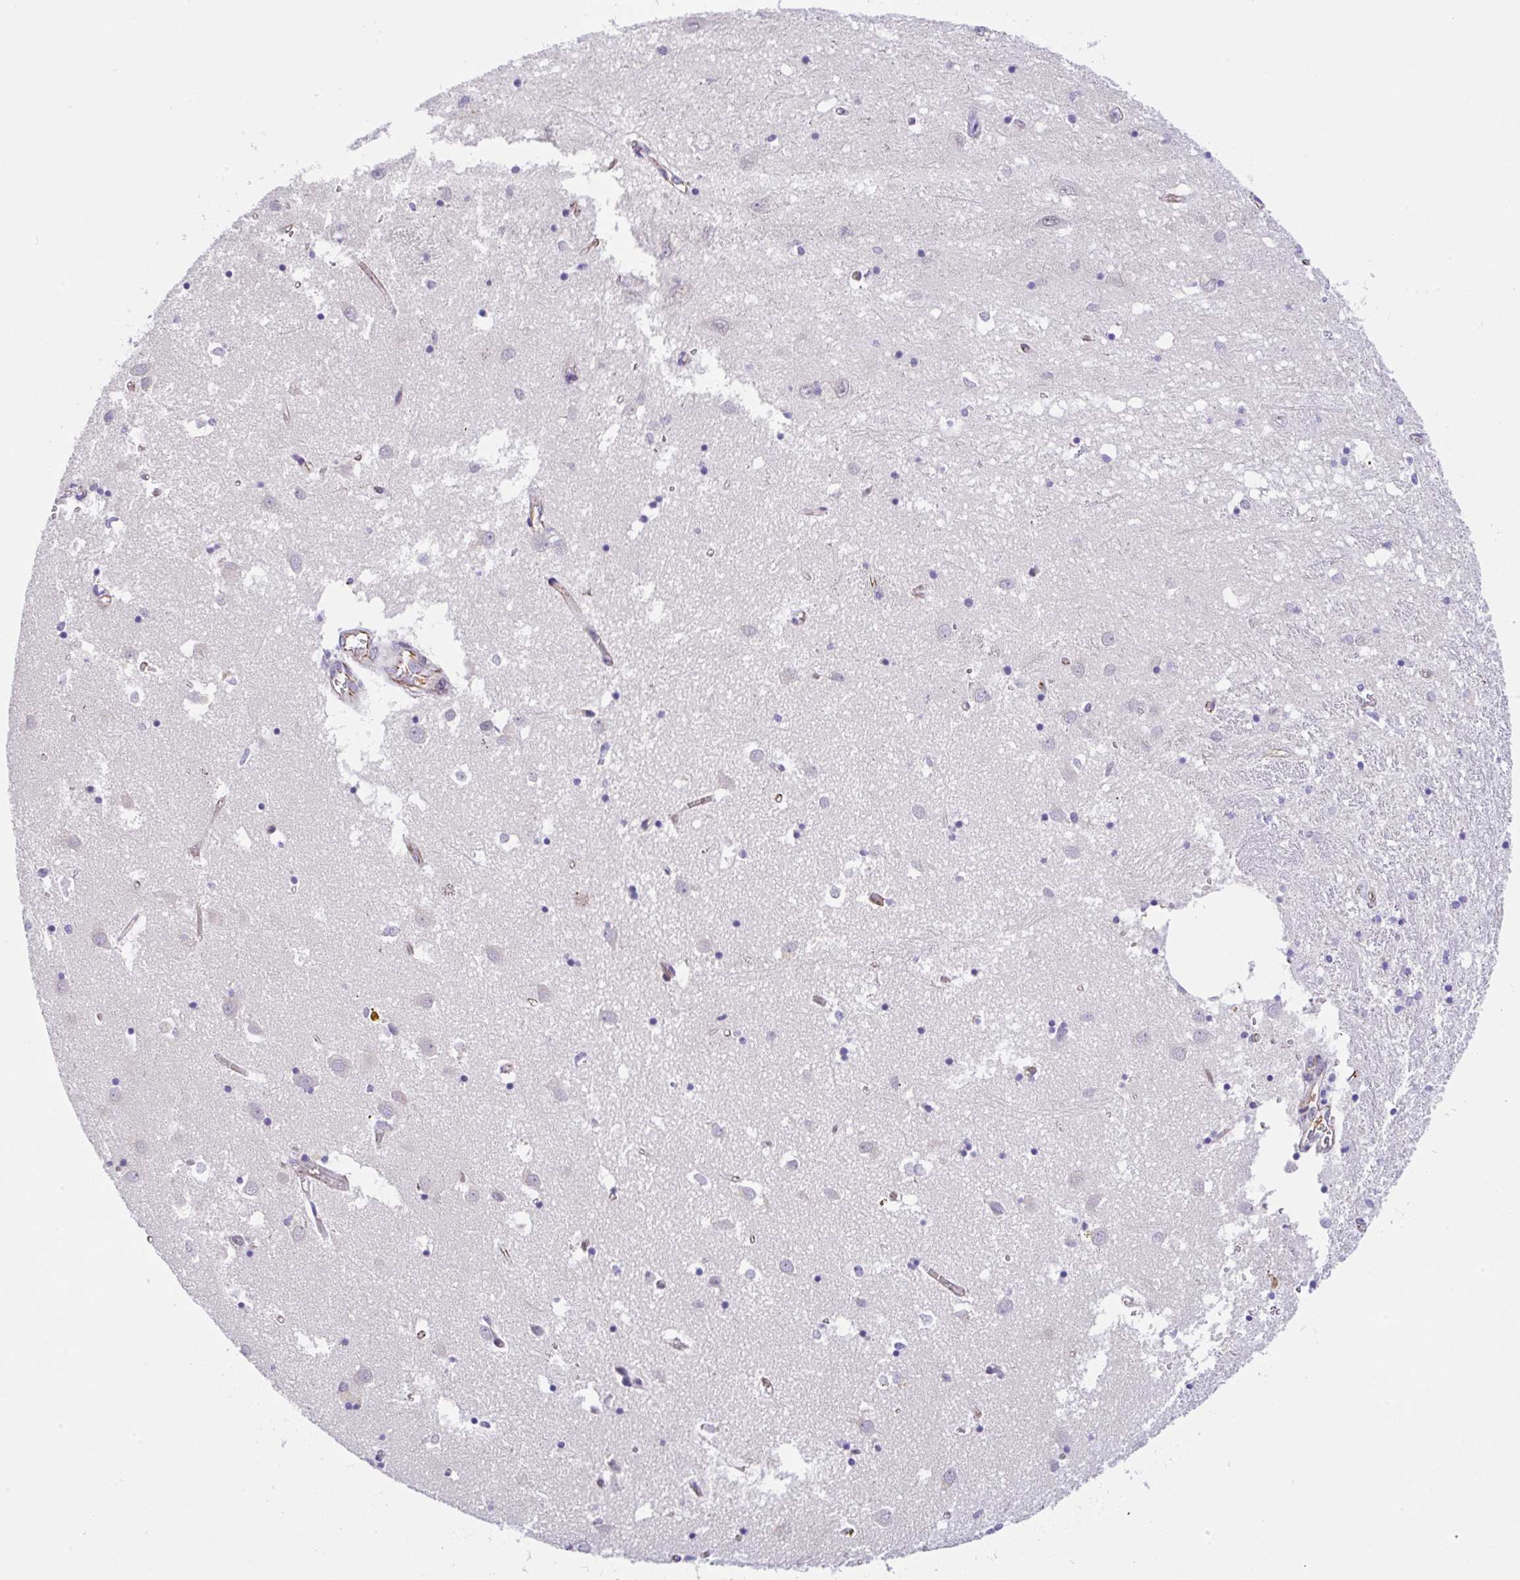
{"staining": {"intensity": "negative", "quantity": "none", "location": "none"}, "tissue": "caudate", "cell_type": "Glial cells", "image_type": "normal", "snomed": [{"axis": "morphology", "description": "Normal tissue, NOS"}, {"axis": "topography", "description": "Lateral ventricle wall"}], "caption": "A high-resolution image shows IHC staining of unremarkable caudate, which reveals no significant expression in glial cells. Nuclei are stained in blue.", "gene": "CGNL1", "patient": {"sex": "male", "age": 70}}